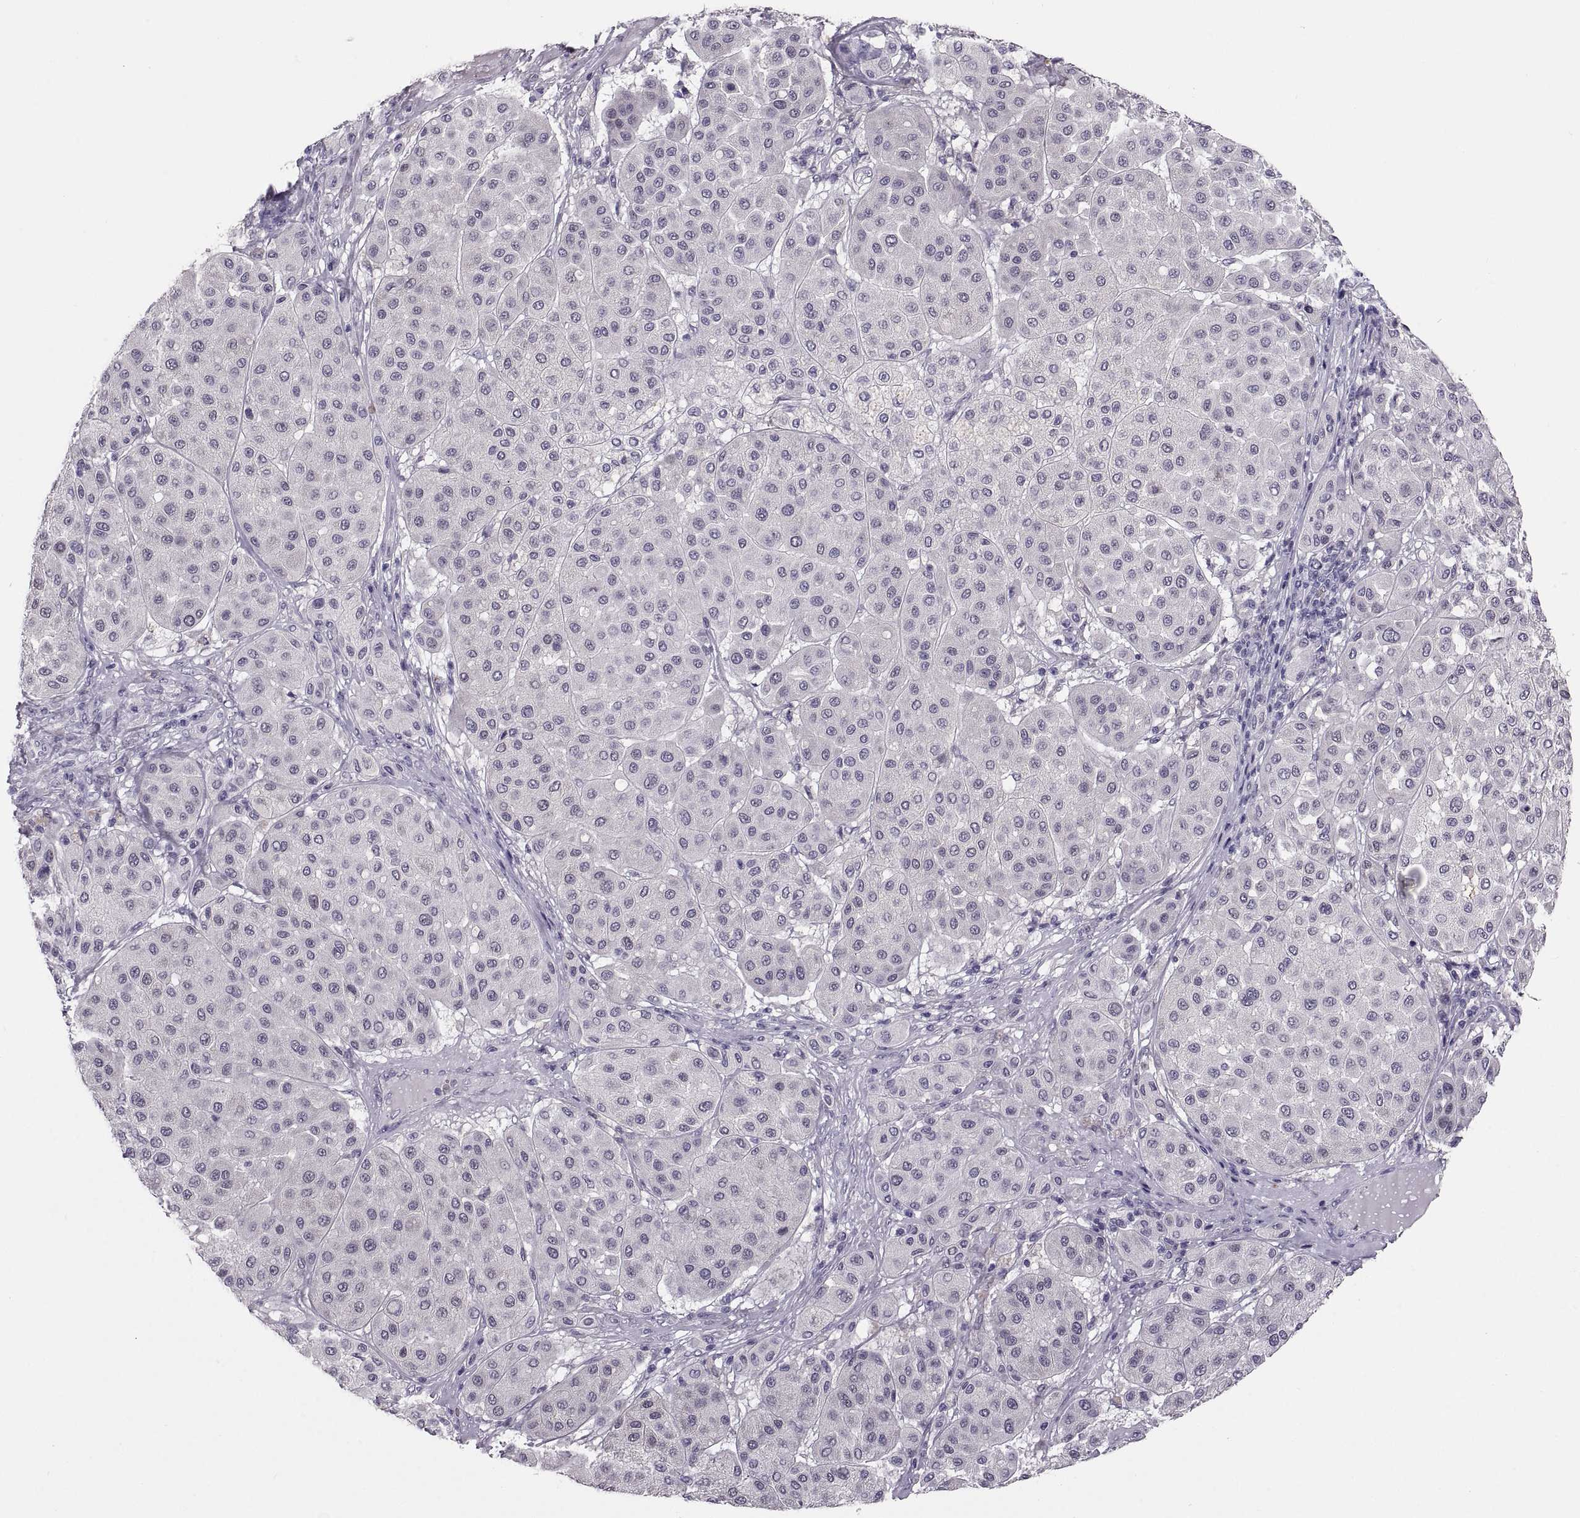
{"staining": {"intensity": "negative", "quantity": "none", "location": "none"}, "tissue": "melanoma", "cell_type": "Tumor cells", "image_type": "cancer", "snomed": [{"axis": "morphology", "description": "Malignant melanoma, Metastatic site"}, {"axis": "topography", "description": "Smooth muscle"}], "caption": "Tumor cells are negative for brown protein staining in melanoma.", "gene": "MAGEB18", "patient": {"sex": "male", "age": 41}}